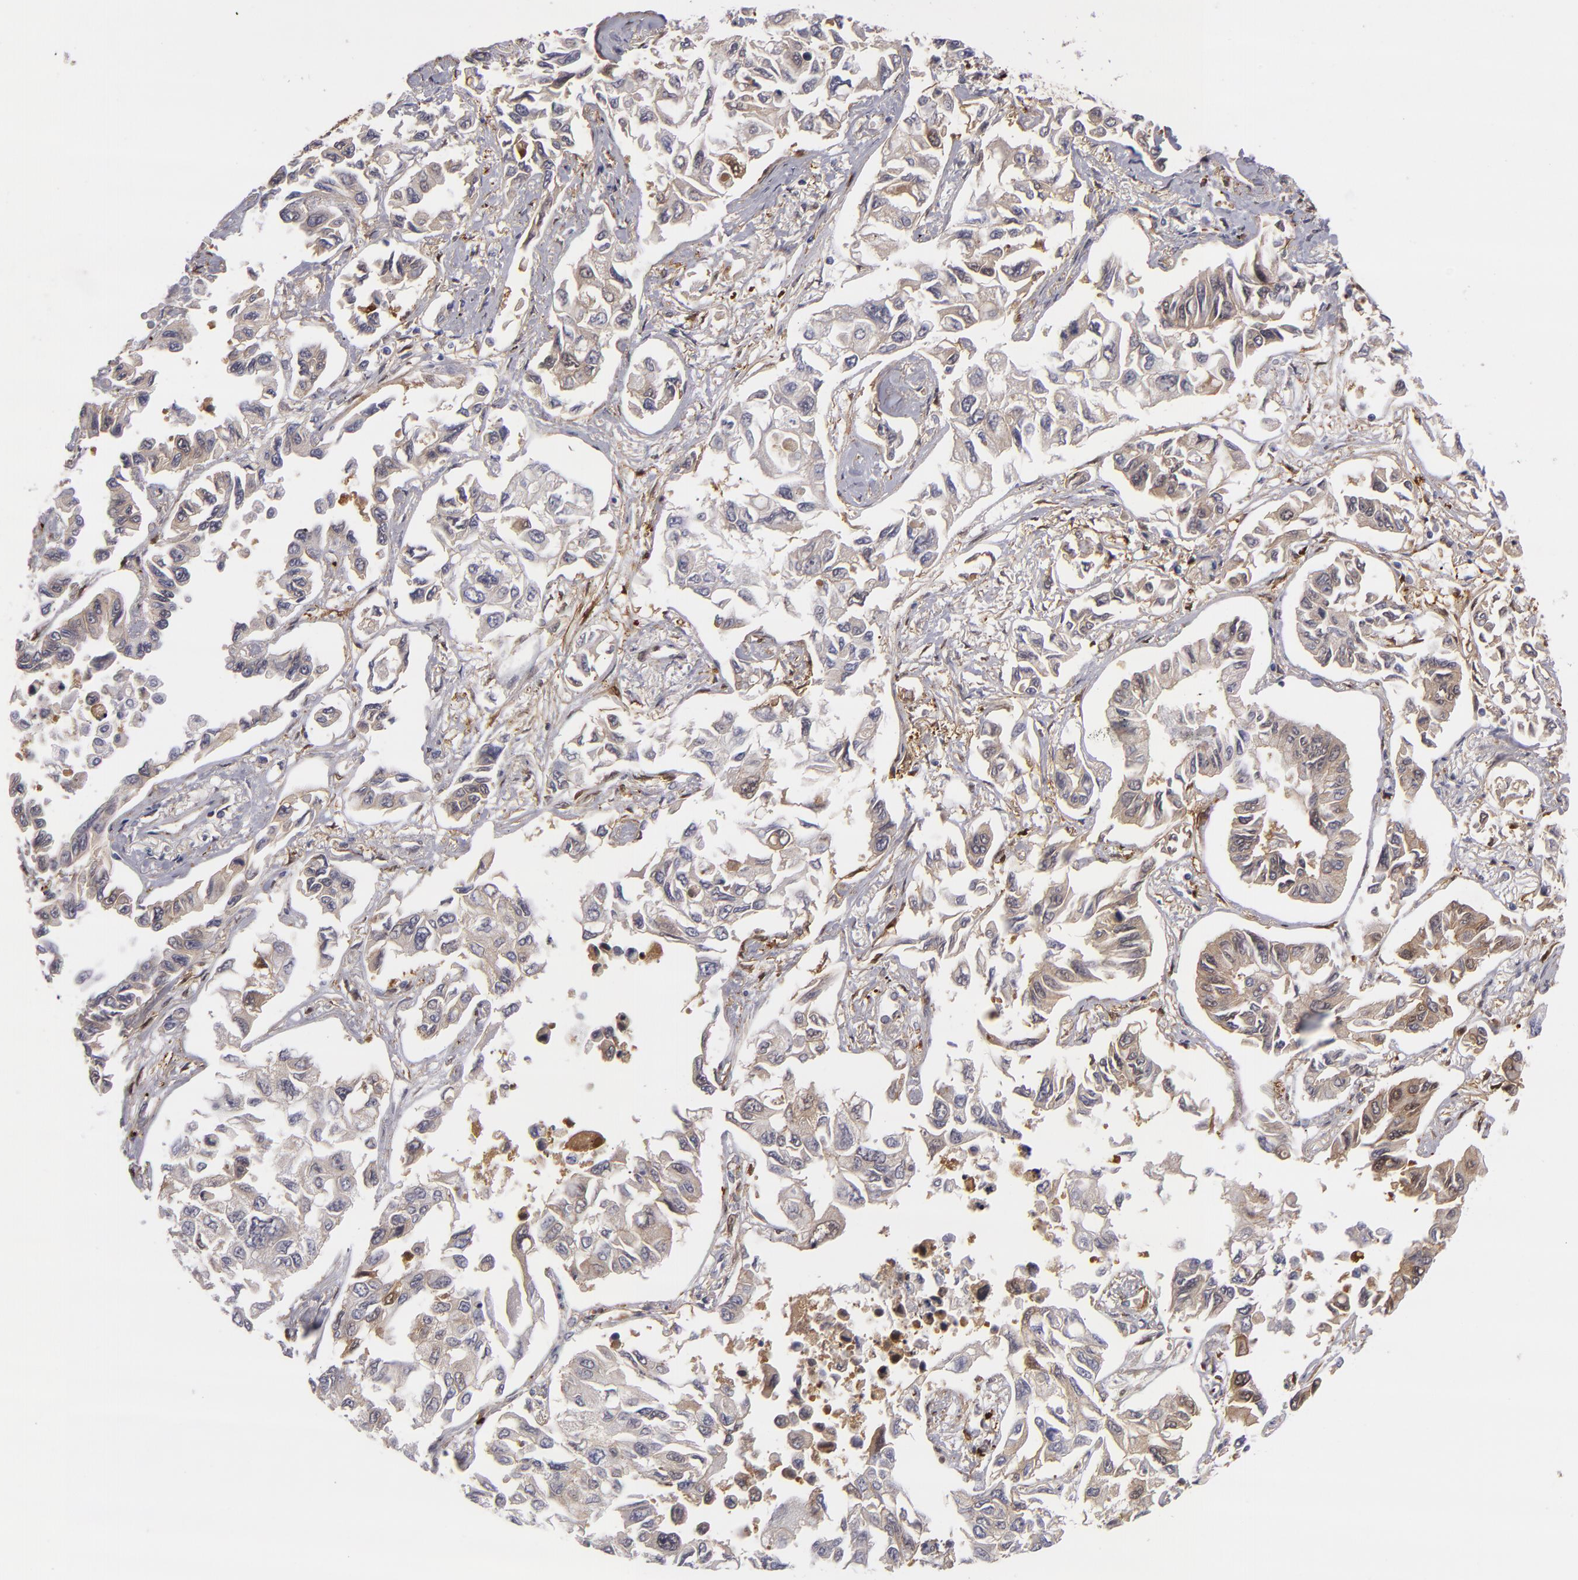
{"staining": {"intensity": "weak", "quantity": "<25%", "location": "cytoplasmic/membranous"}, "tissue": "lung cancer", "cell_type": "Tumor cells", "image_type": "cancer", "snomed": [{"axis": "morphology", "description": "Adenocarcinoma, NOS"}, {"axis": "topography", "description": "Lung"}], "caption": "Immunohistochemistry (IHC) photomicrograph of neoplastic tissue: adenocarcinoma (lung) stained with DAB demonstrates no significant protein expression in tumor cells.", "gene": "VCL", "patient": {"sex": "male", "age": 64}}